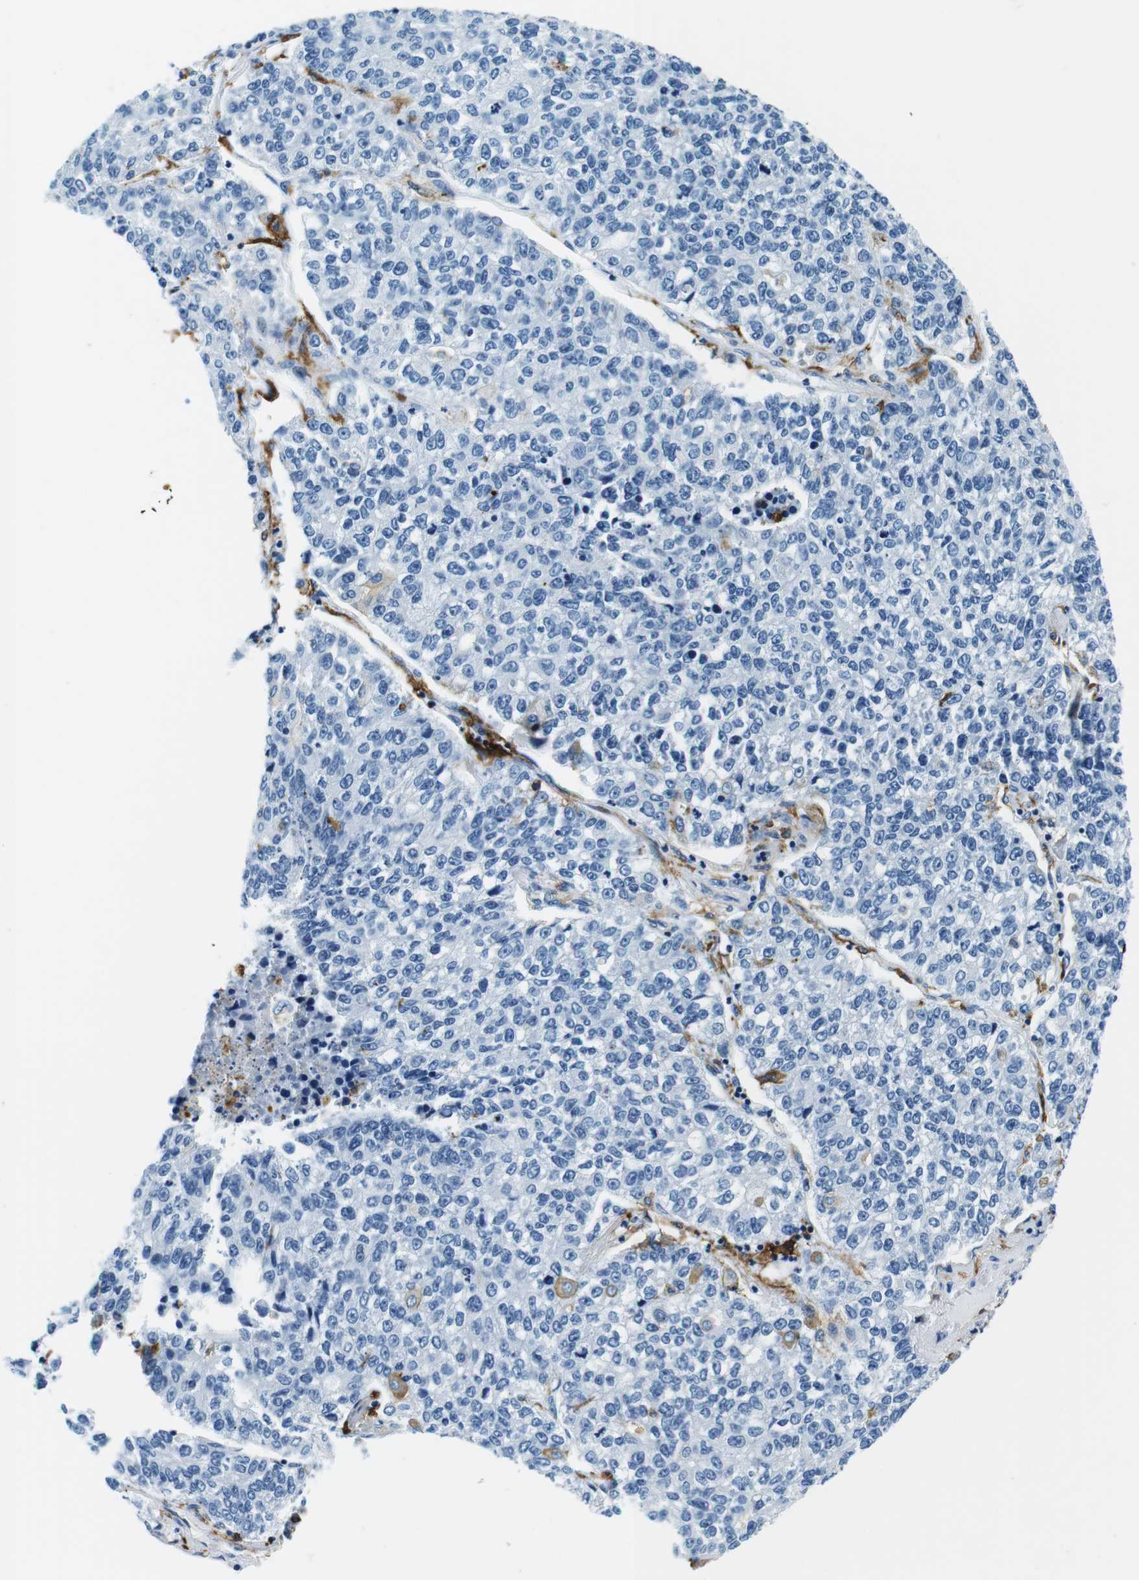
{"staining": {"intensity": "negative", "quantity": "none", "location": "none"}, "tissue": "lung cancer", "cell_type": "Tumor cells", "image_type": "cancer", "snomed": [{"axis": "morphology", "description": "Adenocarcinoma, NOS"}, {"axis": "topography", "description": "Lung"}], "caption": "Lung adenocarcinoma was stained to show a protein in brown. There is no significant staining in tumor cells. (IHC, brightfield microscopy, high magnification).", "gene": "HLA-DRB1", "patient": {"sex": "male", "age": 49}}